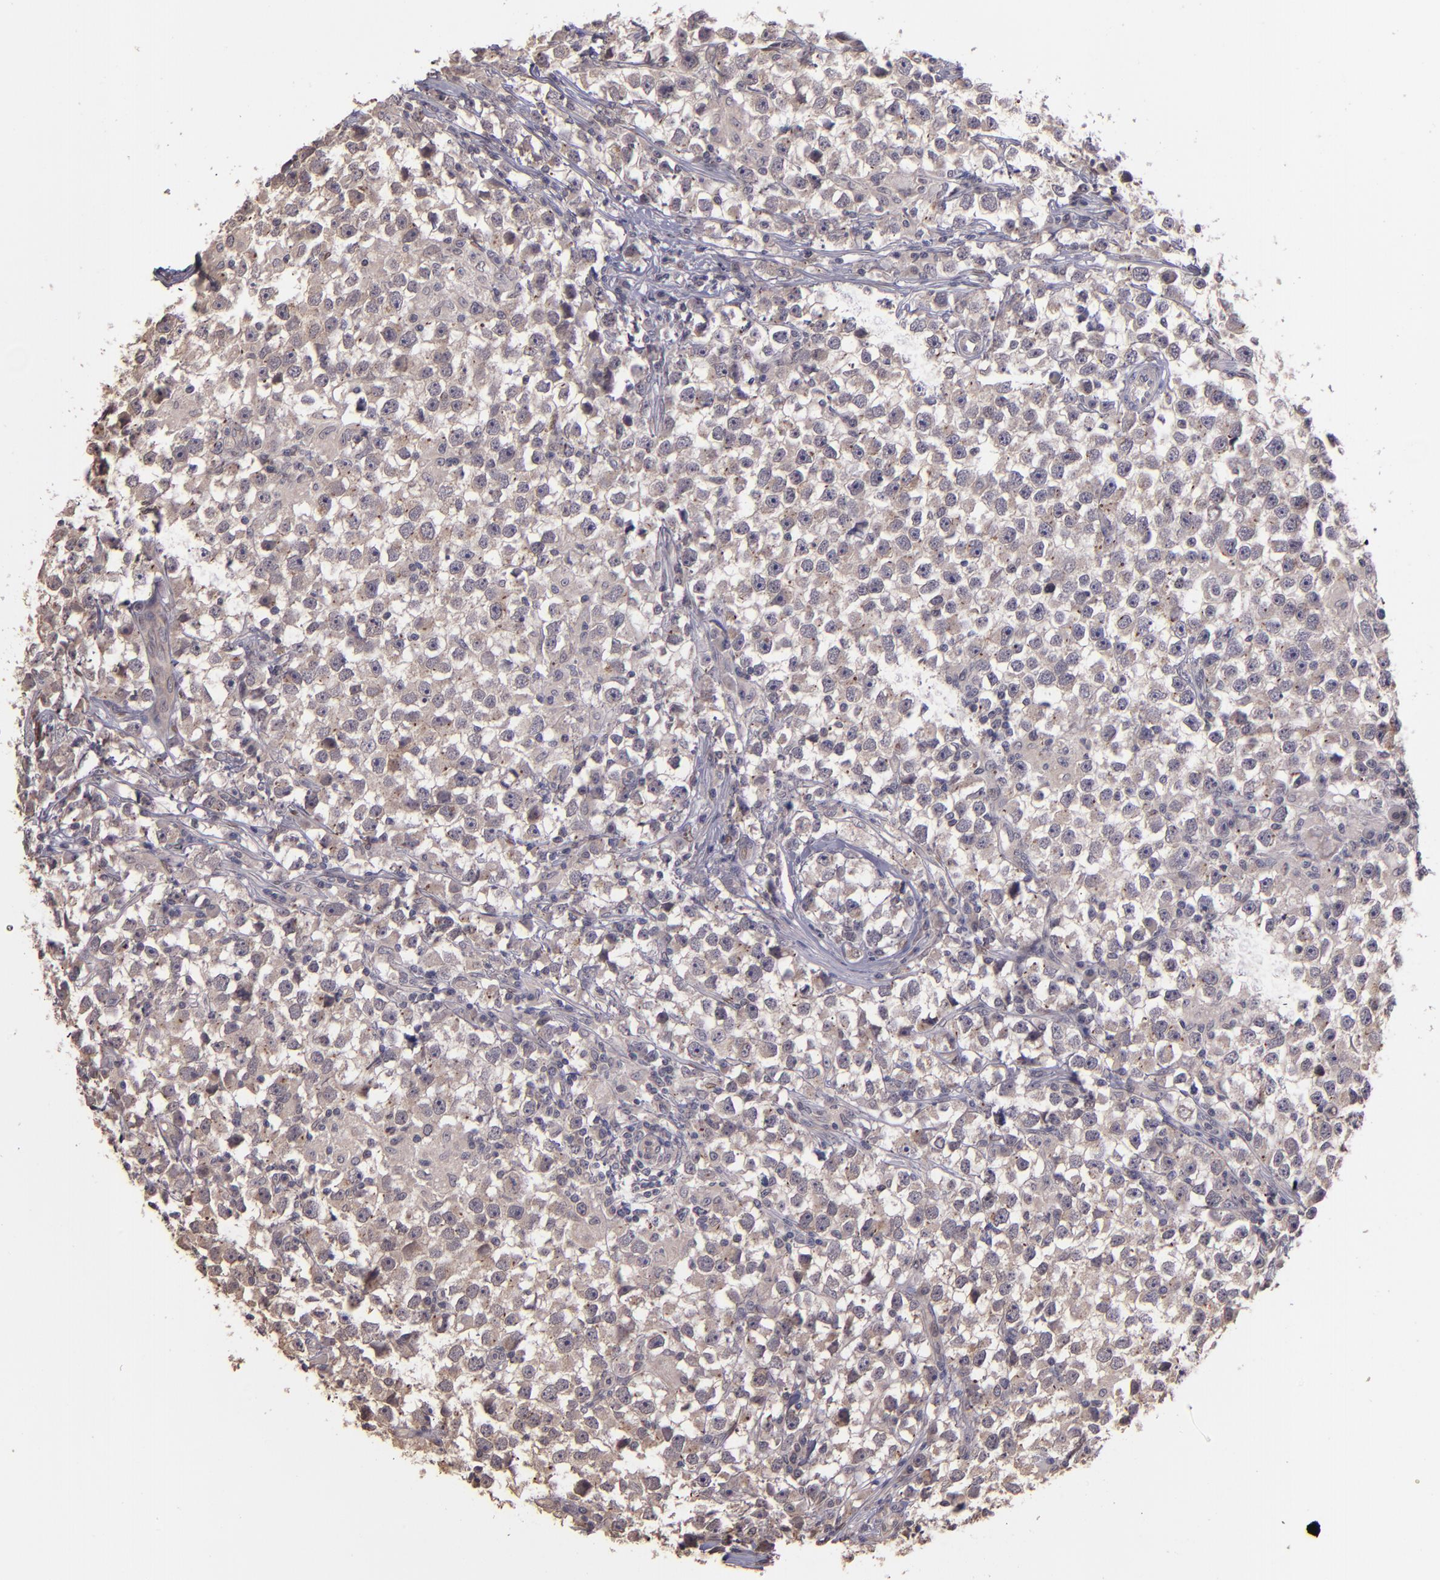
{"staining": {"intensity": "weak", "quantity": "<25%", "location": "cytoplasmic/membranous,nuclear"}, "tissue": "testis cancer", "cell_type": "Tumor cells", "image_type": "cancer", "snomed": [{"axis": "morphology", "description": "Seminoma, NOS"}, {"axis": "topography", "description": "Testis"}], "caption": "An immunohistochemistry photomicrograph of testis seminoma is shown. There is no staining in tumor cells of testis seminoma. Brightfield microscopy of immunohistochemistry stained with DAB (brown) and hematoxylin (blue), captured at high magnification.", "gene": "NUP62CL", "patient": {"sex": "male", "age": 33}}